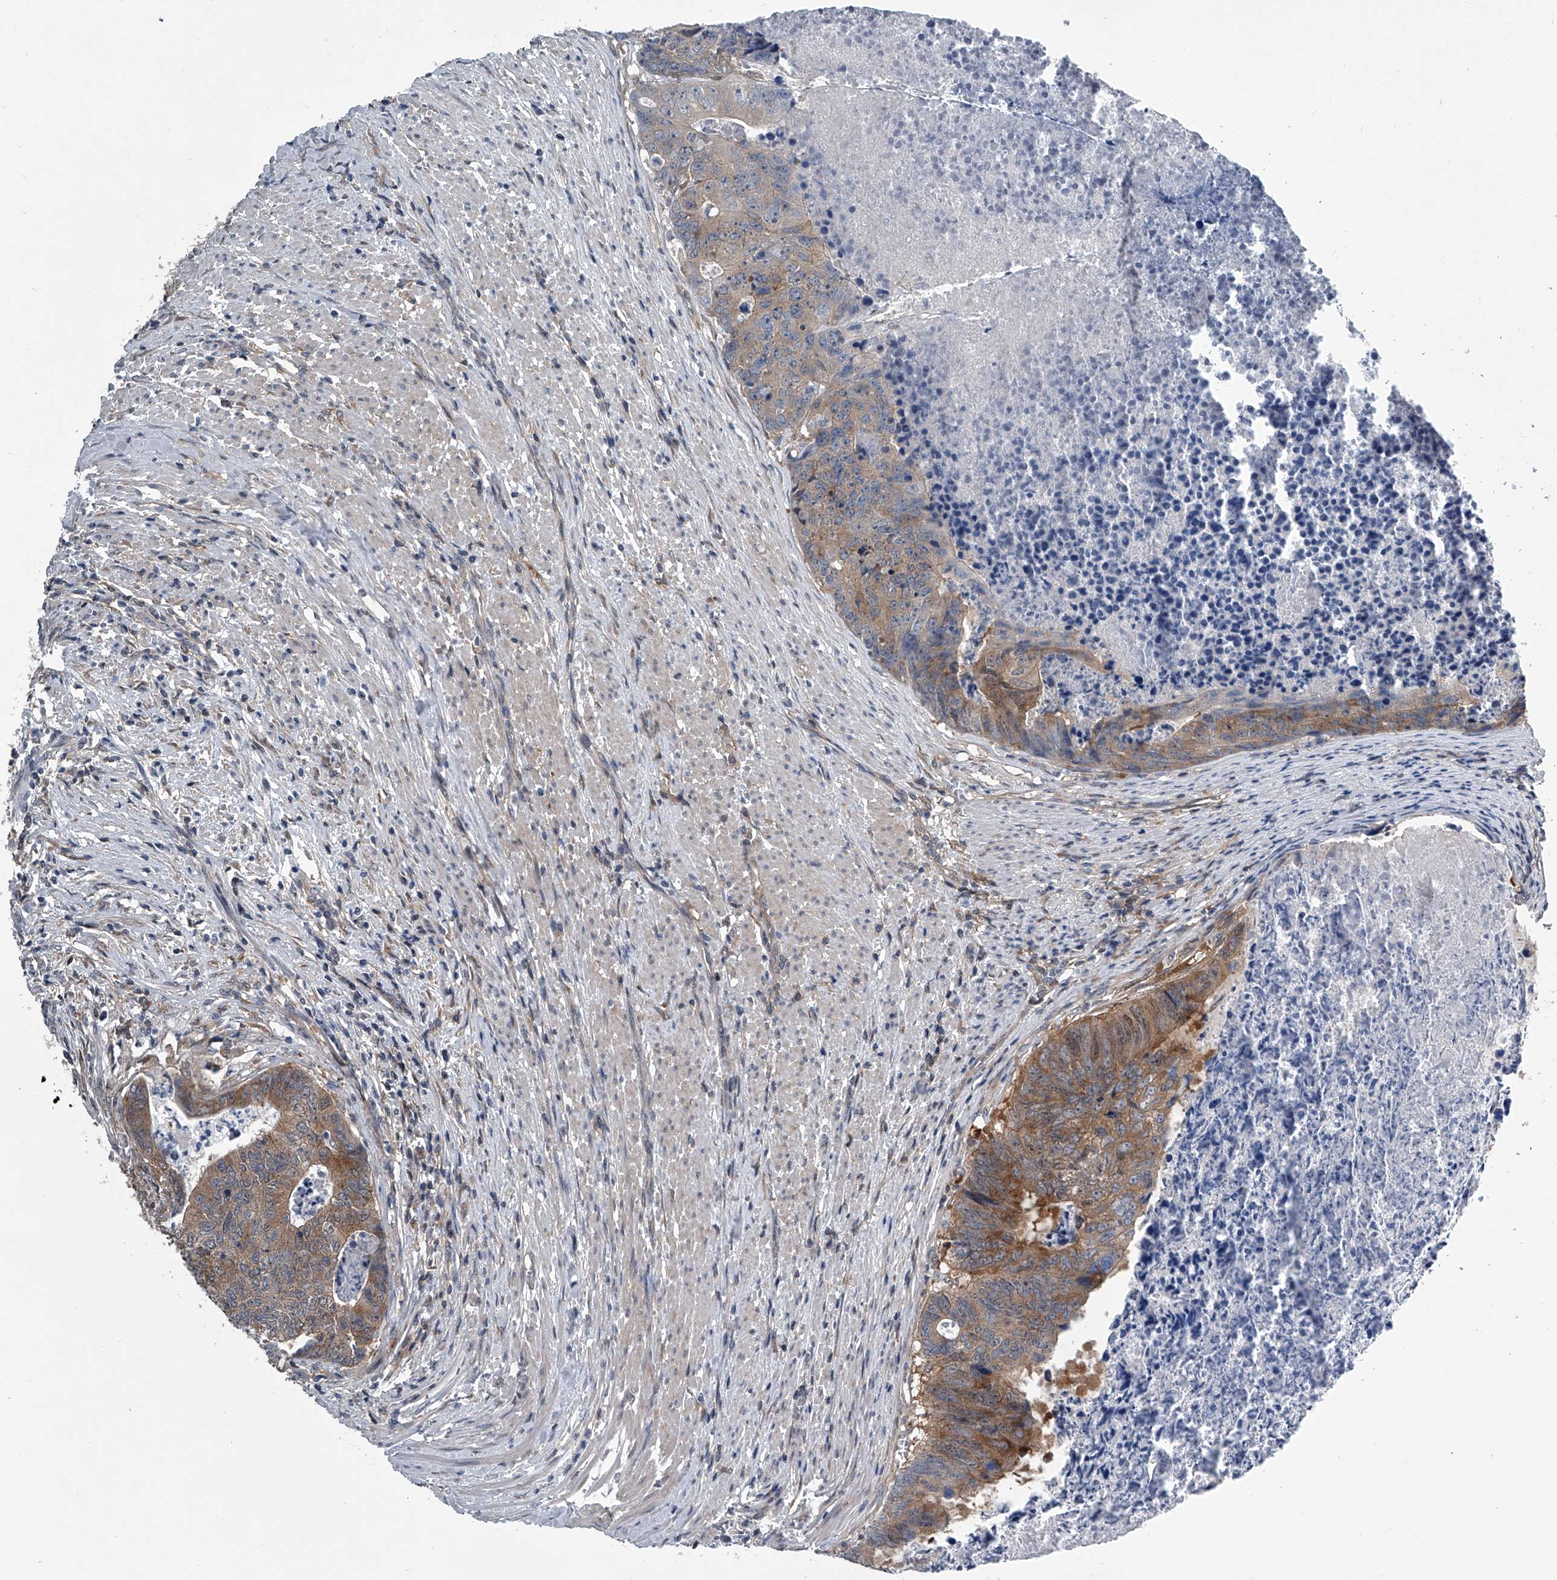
{"staining": {"intensity": "moderate", "quantity": ">75%", "location": "cytoplasmic/membranous"}, "tissue": "colorectal cancer", "cell_type": "Tumor cells", "image_type": "cancer", "snomed": [{"axis": "morphology", "description": "Adenocarcinoma, NOS"}, {"axis": "topography", "description": "Colon"}], "caption": "This image displays colorectal cancer stained with IHC to label a protein in brown. The cytoplasmic/membranous of tumor cells show moderate positivity for the protein. Nuclei are counter-stained blue.", "gene": "PPP2R5D", "patient": {"sex": "female", "age": 67}}